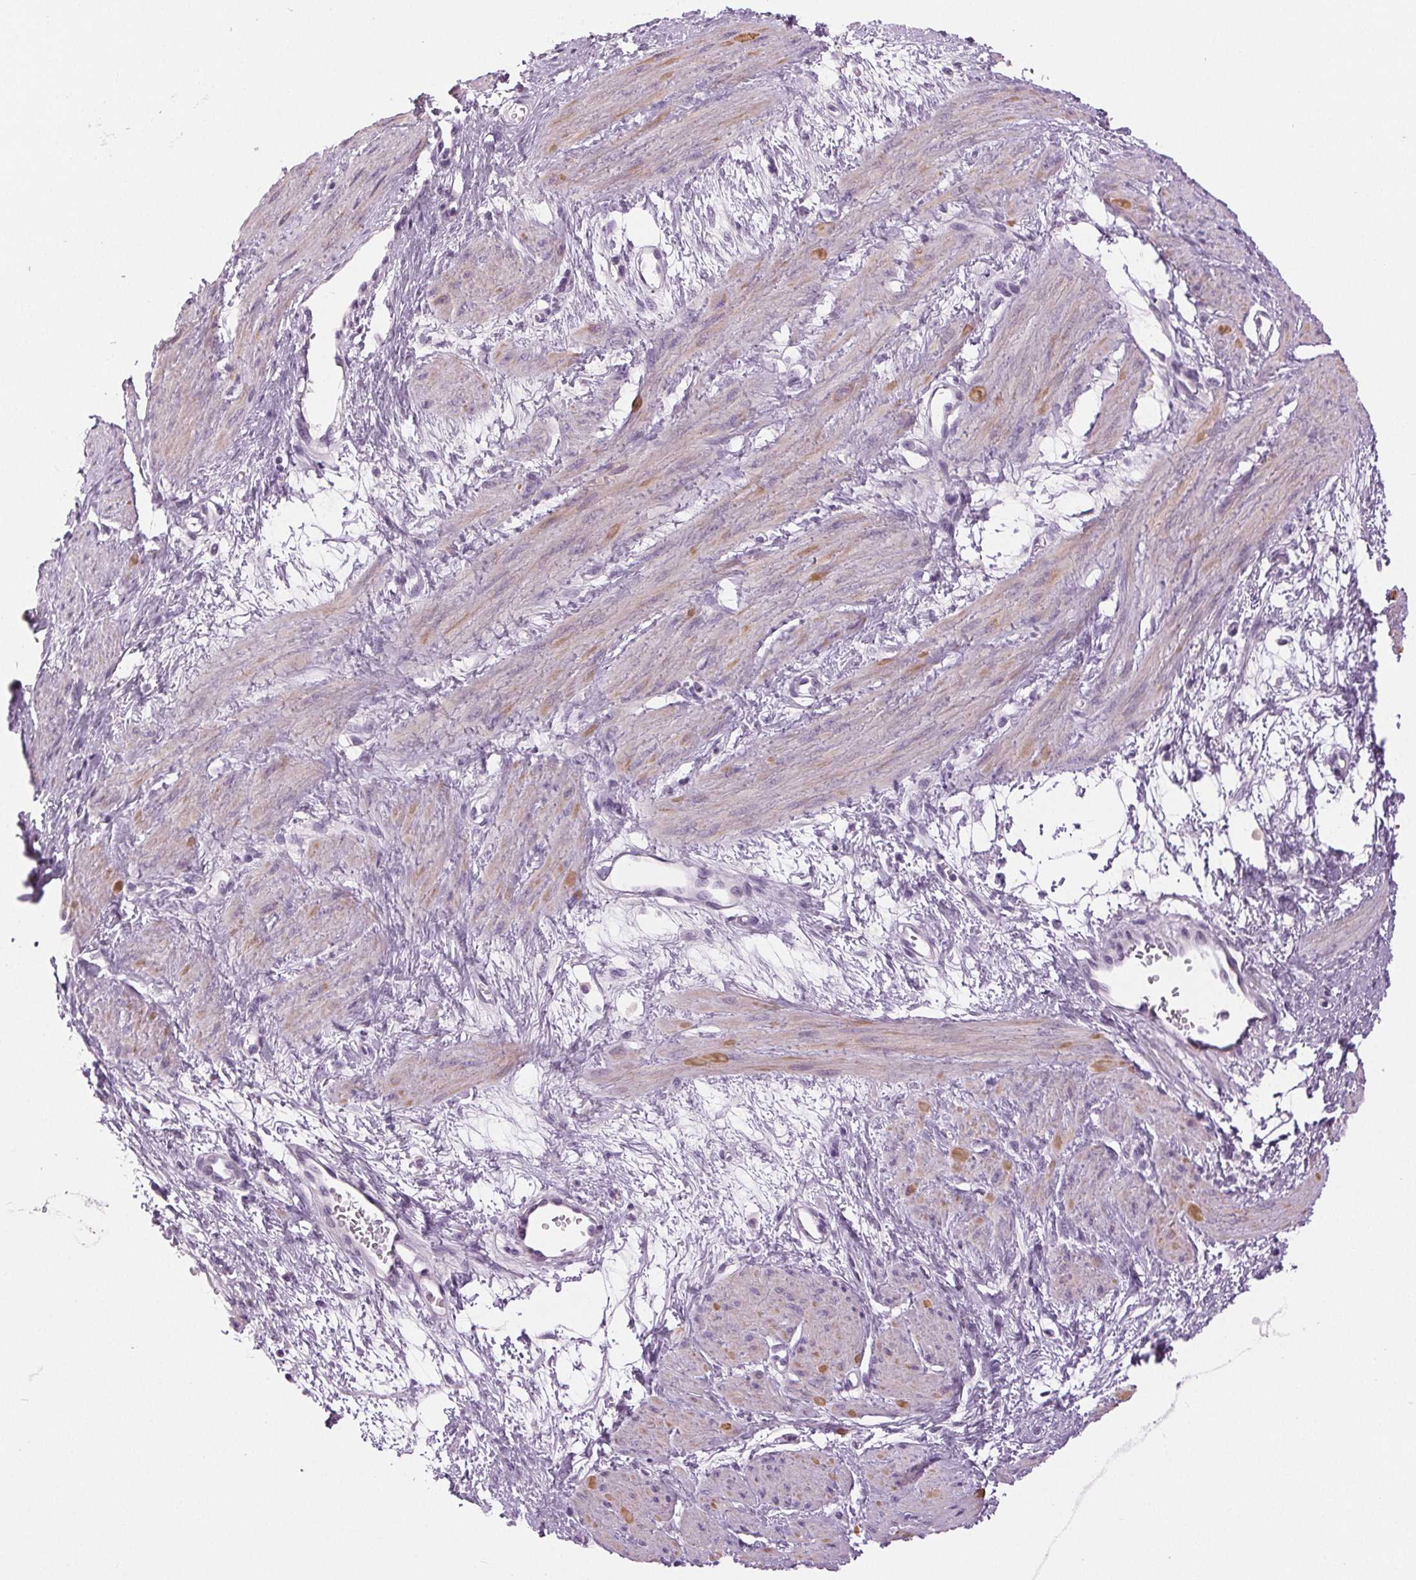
{"staining": {"intensity": "weak", "quantity": "<25%", "location": "cytoplasmic/membranous"}, "tissue": "smooth muscle", "cell_type": "Smooth muscle cells", "image_type": "normal", "snomed": [{"axis": "morphology", "description": "Normal tissue, NOS"}, {"axis": "topography", "description": "Smooth muscle"}, {"axis": "topography", "description": "Uterus"}], "caption": "Micrograph shows no significant protein positivity in smooth muscle cells of benign smooth muscle. (Brightfield microscopy of DAB (3,3'-diaminobenzidine) immunohistochemistry at high magnification).", "gene": "MISP", "patient": {"sex": "female", "age": 39}}